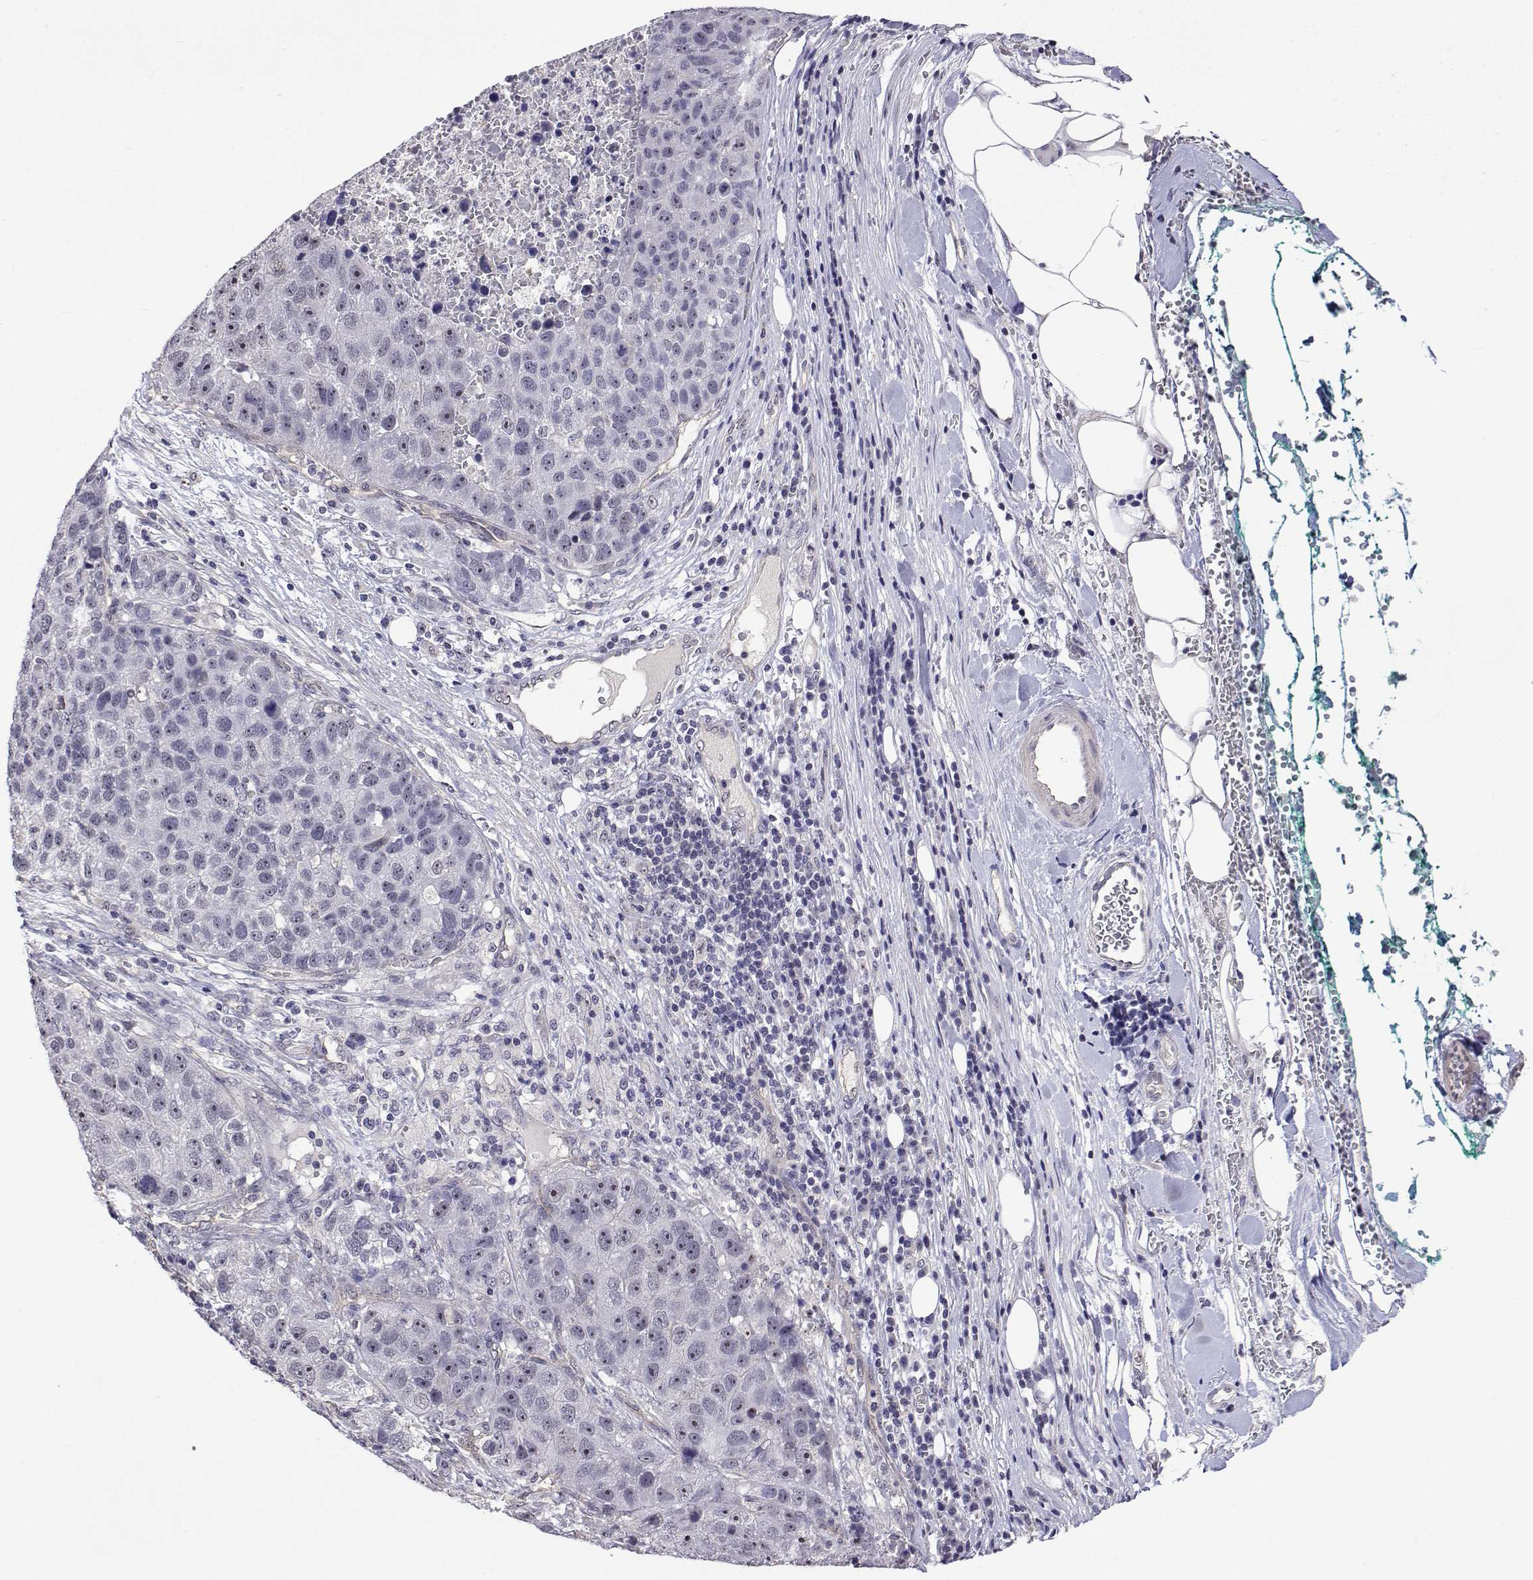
{"staining": {"intensity": "negative", "quantity": "none", "location": "none"}, "tissue": "pancreatic cancer", "cell_type": "Tumor cells", "image_type": "cancer", "snomed": [{"axis": "morphology", "description": "Adenocarcinoma, NOS"}, {"axis": "topography", "description": "Pancreas"}], "caption": "Protein analysis of pancreatic adenocarcinoma demonstrates no significant staining in tumor cells.", "gene": "NHP2", "patient": {"sex": "female", "age": 61}}